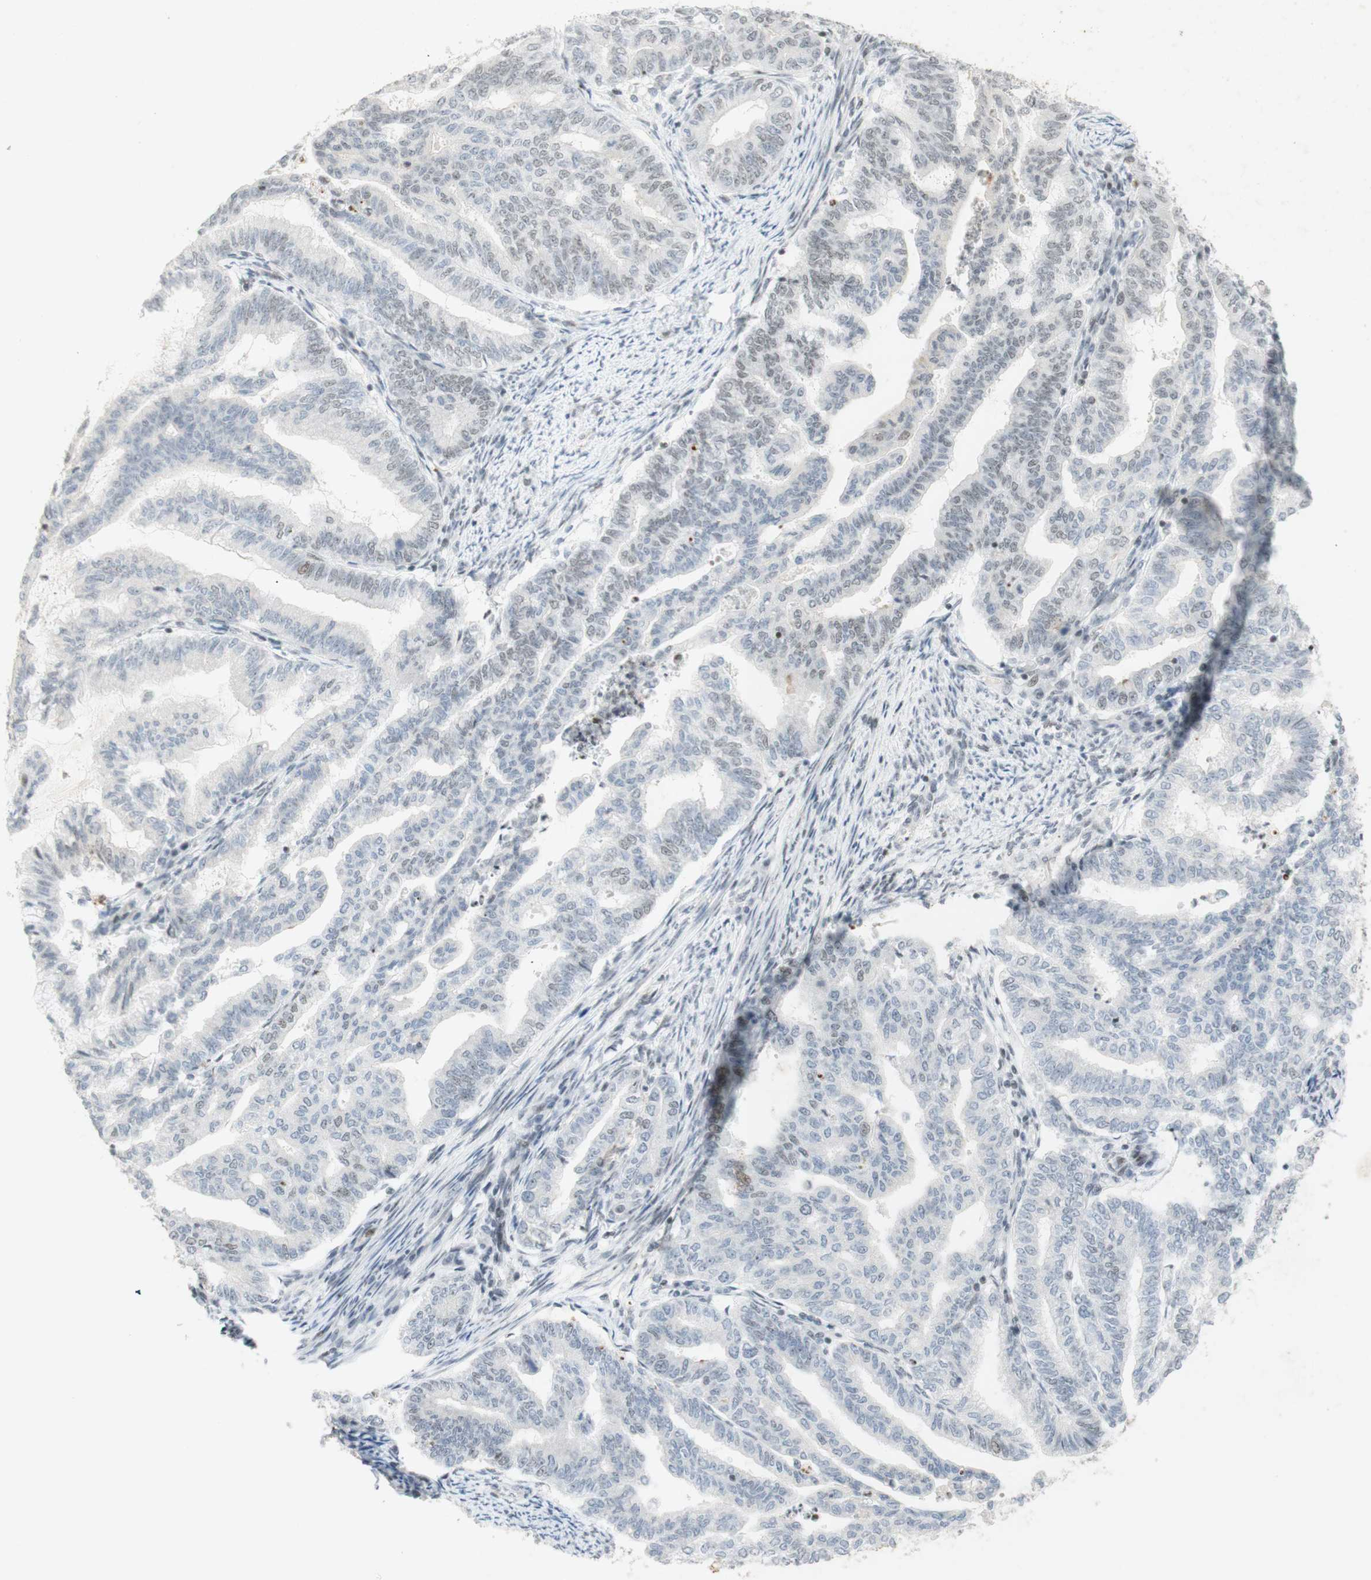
{"staining": {"intensity": "moderate", "quantity": "25%-75%", "location": "nuclear"}, "tissue": "endometrial cancer", "cell_type": "Tumor cells", "image_type": "cancer", "snomed": [{"axis": "morphology", "description": "Adenocarcinoma, NOS"}, {"axis": "topography", "description": "Endometrium"}], "caption": "Endometrial cancer tissue shows moderate nuclear staining in approximately 25%-75% of tumor cells, visualized by immunohistochemistry. (Stains: DAB (3,3'-diaminobenzidine) in brown, nuclei in blue, Microscopy: brightfield microscopy at high magnification).", "gene": "IRF1", "patient": {"sex": "female", "age": 79}}